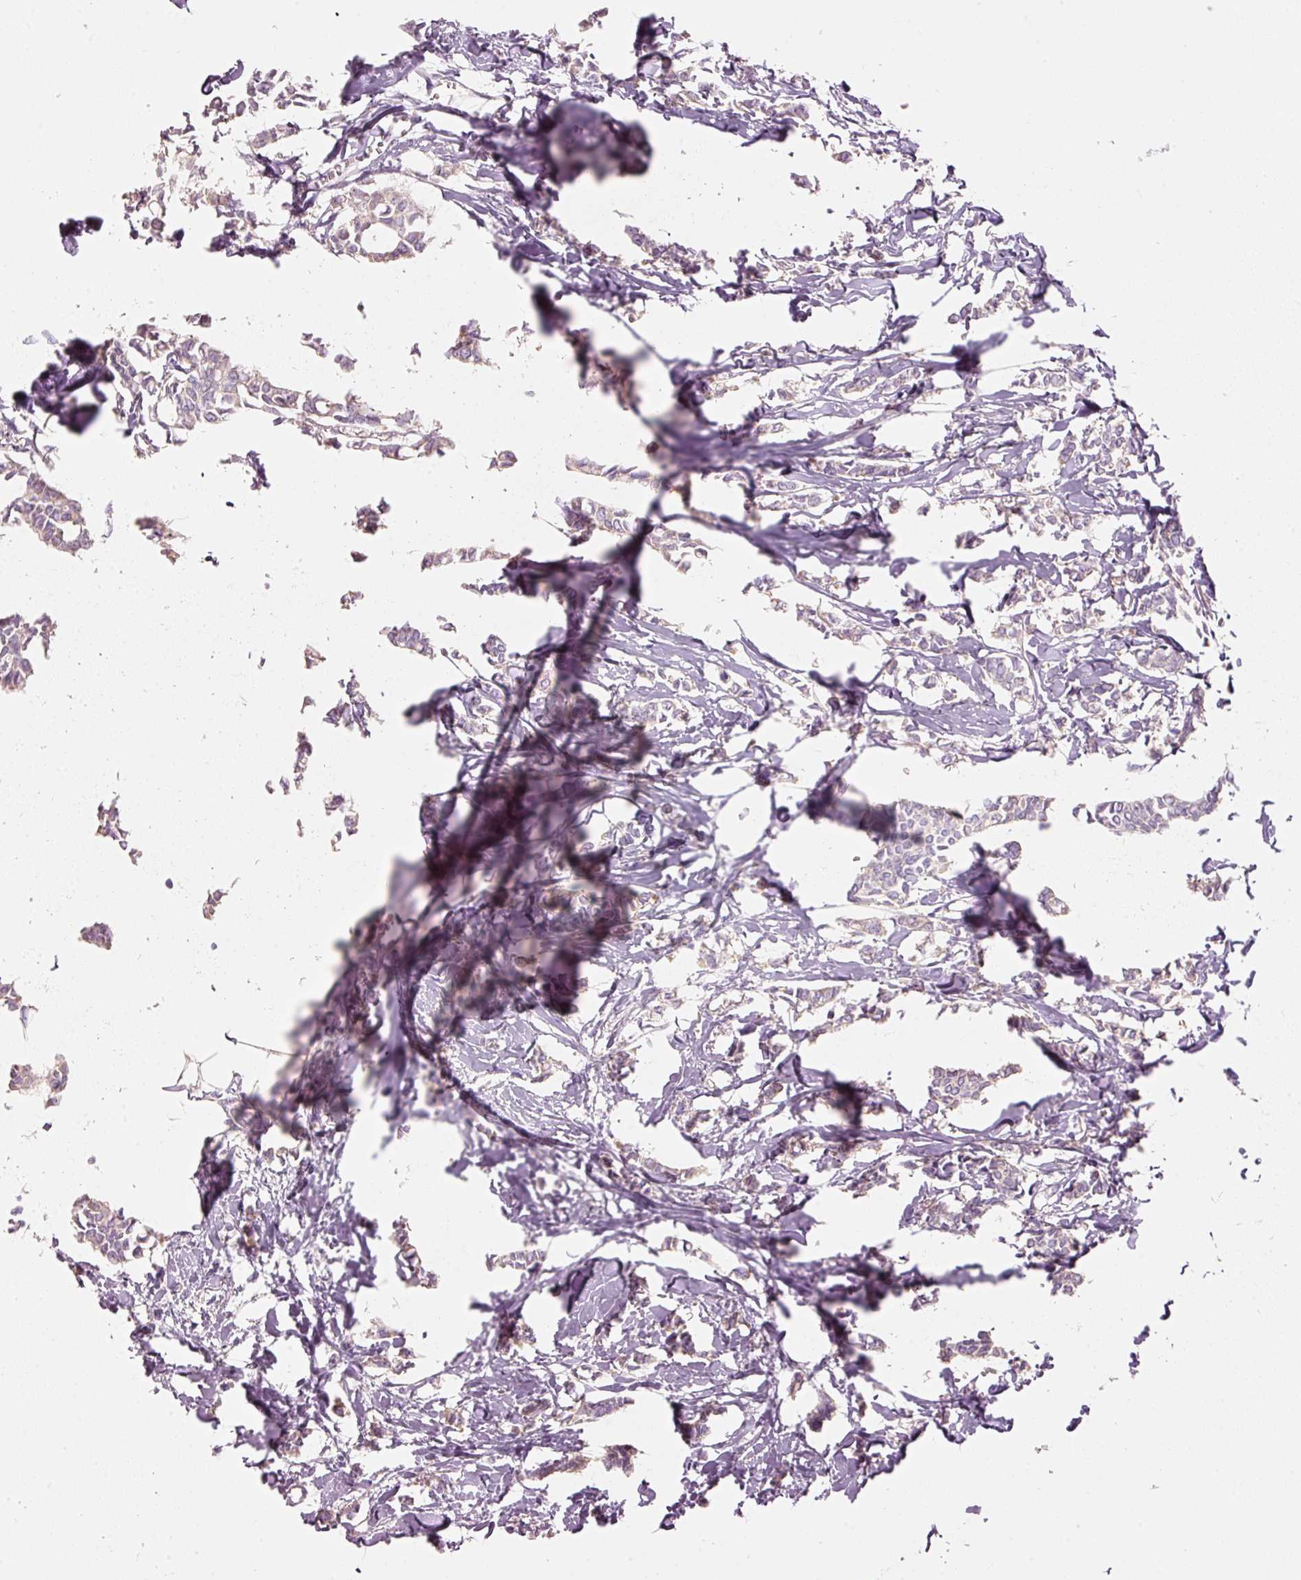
{"staining": {"intensity": "weak", "quantity": "<25%", "location": "cytoplasmic/membranous"}, "tissue": "breast cancer", "cell_type": "Tumor cells", "image_type": "cancer", "snomed": [{"axis": "morphology", "description": "Duct carcinoma"}, {"axis": "topography", "description": "Breast"}], "caption": "A high-resolution histopathology image shows immunohistochemistry staining of breast intraductal carcinoma, which reveals no significant positivity in tumor cells.", "gene": "PDXDC1", "patient": {"sex": "female", "age": 41}}